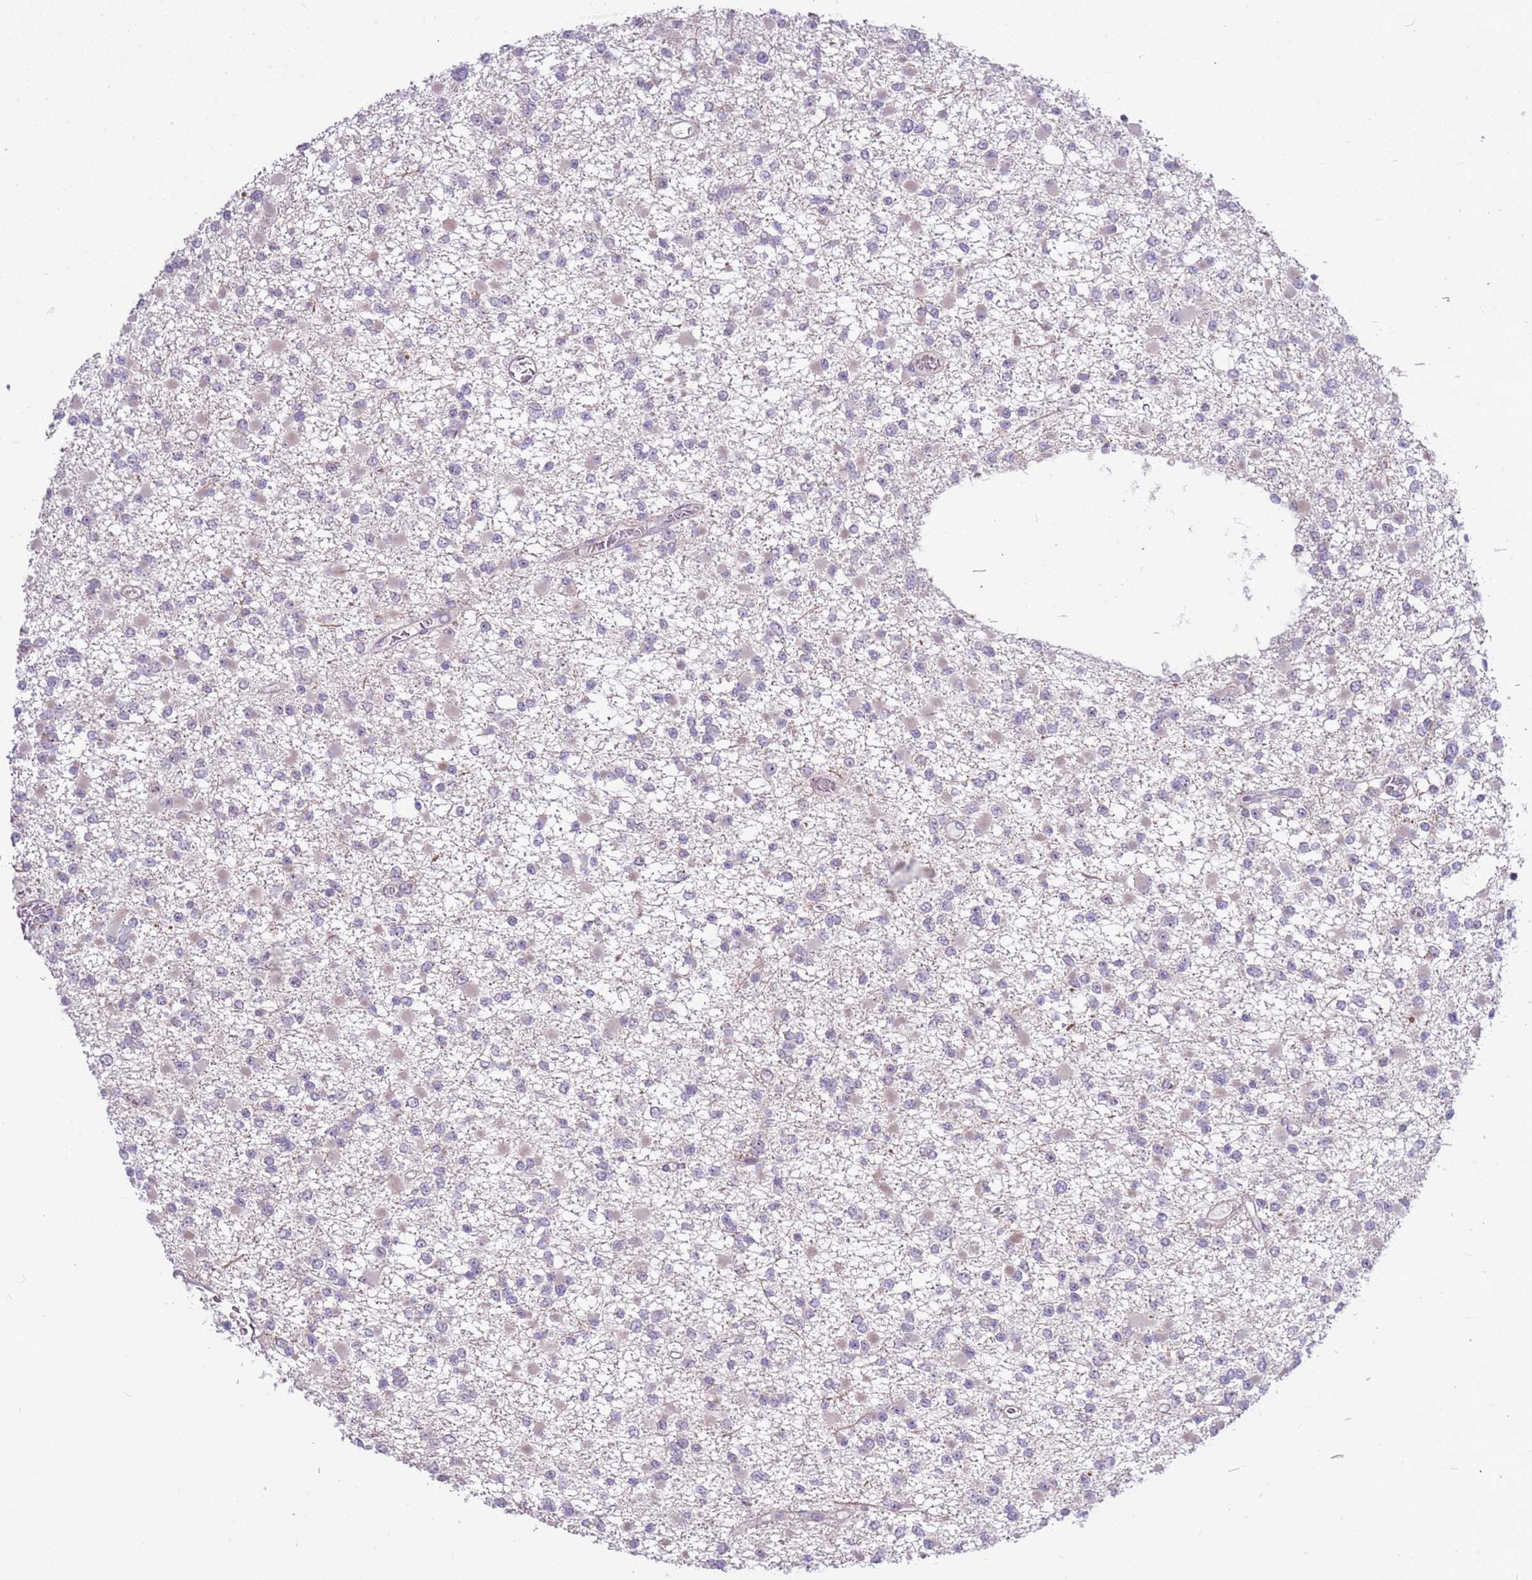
{"staining": {"intensity": "negative", "quantity": "none", "location": "none"}, "tissue": "glioma", "cell_type": "Tumor cells", "image_type": "cancer", "snomed": [{"axis": "morphology", "description": "Glioma, malignant, Low grade"}, {"axis": "topography", "description": "Brain"}], "caption": "Photomicrograph shows no protein positivity in tumor cells of low-grade glioma (malignant) tissue. The staining is performed using DAB brown chromogen with nuclei counter-stained in using hematoxylin.", "gene": "UCMA", "patient": {"sex": "female", "age": 22}}